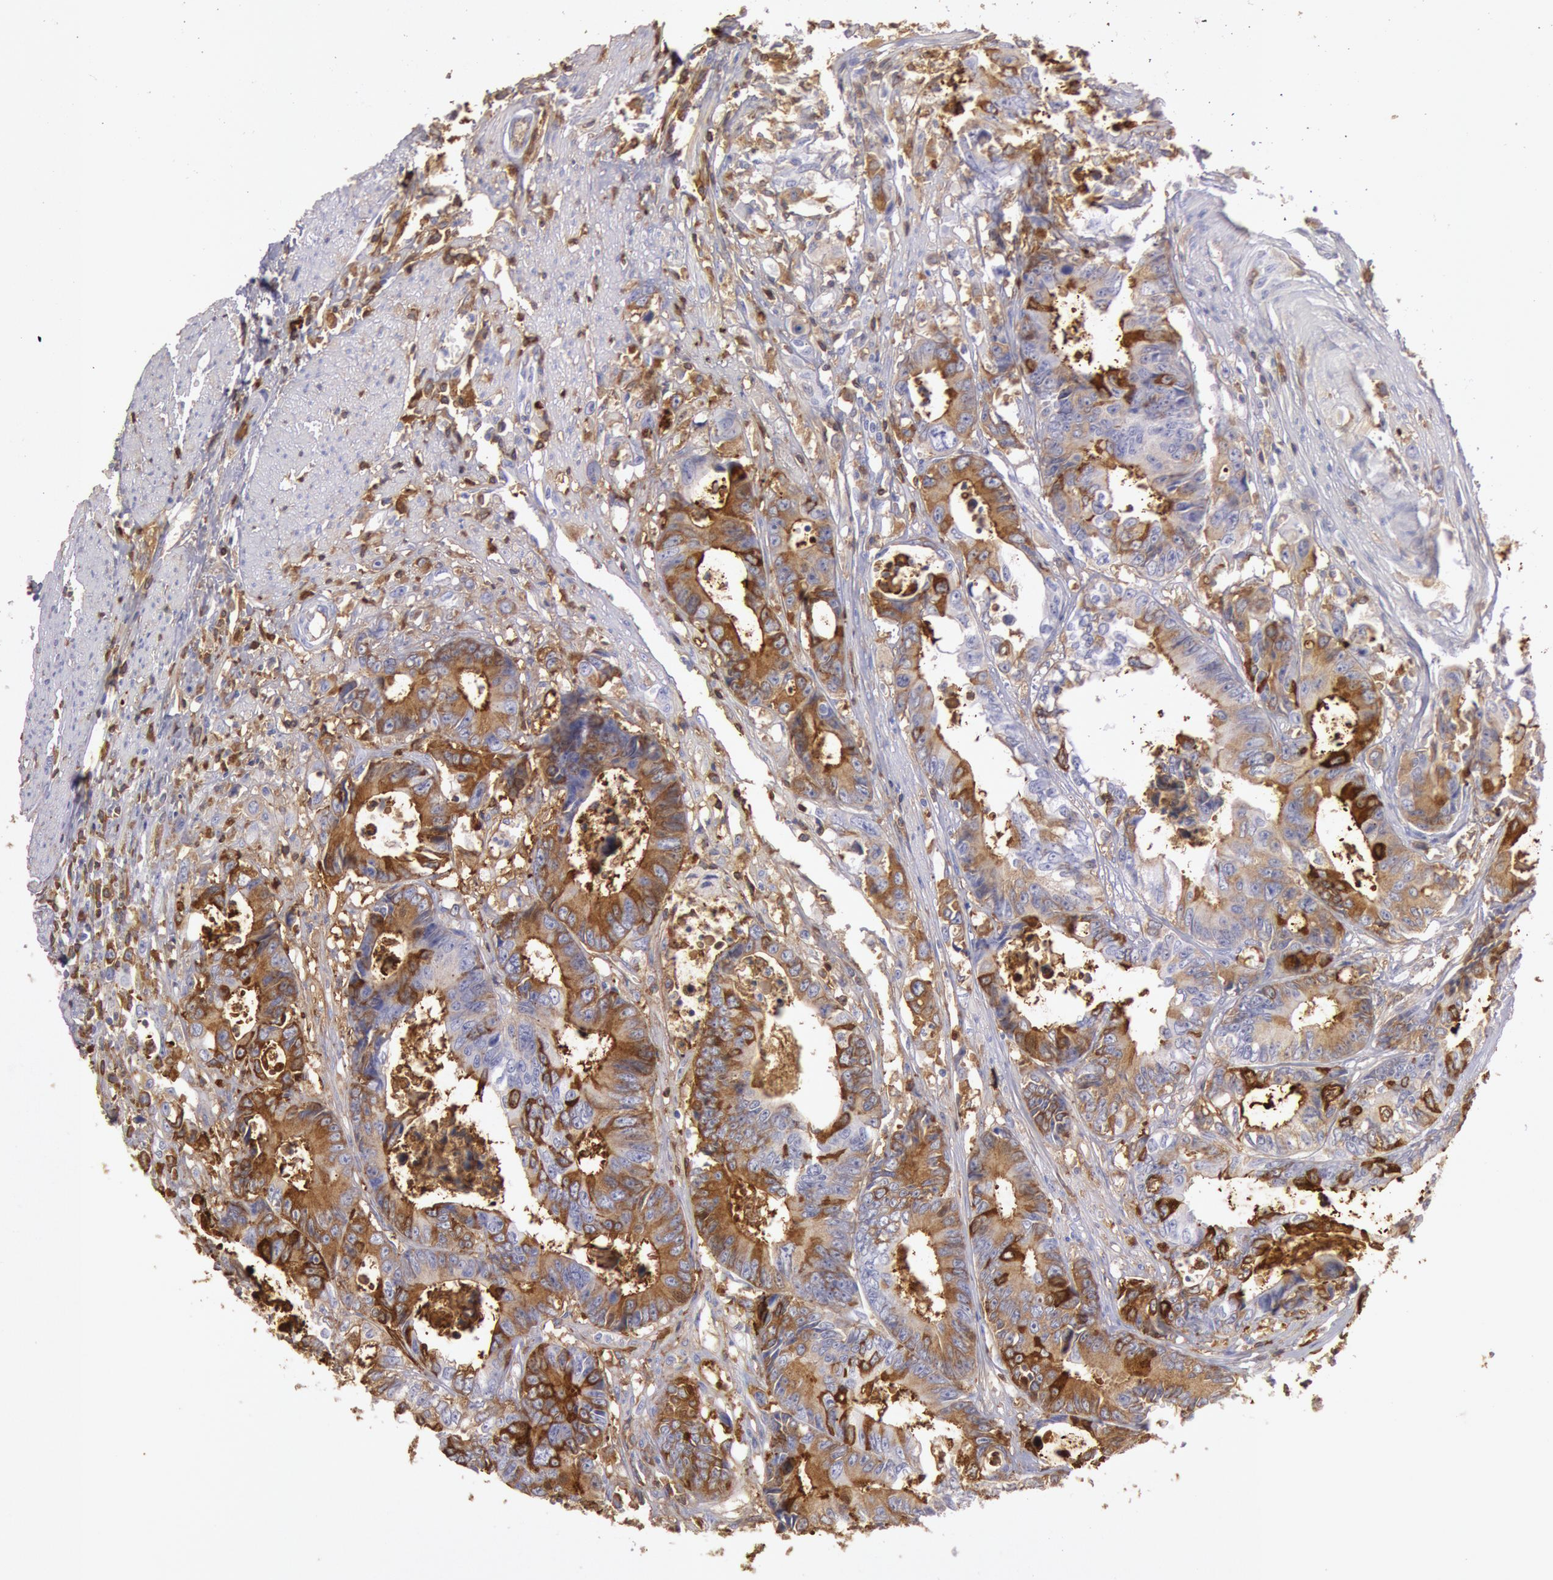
{"staining": {"intensity": "moderate", "quantity": "25%-75%", "location": "cytoplasmic/membranous"}, "tissue": "colorectal cancer", "cell_type": "Tumor cells", "image_type": "cancer", "snomed": [{"axis": "morphology", "description": "Adenocarcinoma, NOS"}, {"axis": "topography", "description": "Rectum"}], "caption": "A micrograph showing moderate cytoplasmic/membranous positivity in about 25%-75% of tumor cells in colorectal cancer (adenocarcinoma), as visualized by brown immunohistochemical staining.", "gene": "IGHA1", "patient": {"sex": "female", "age": 98}}